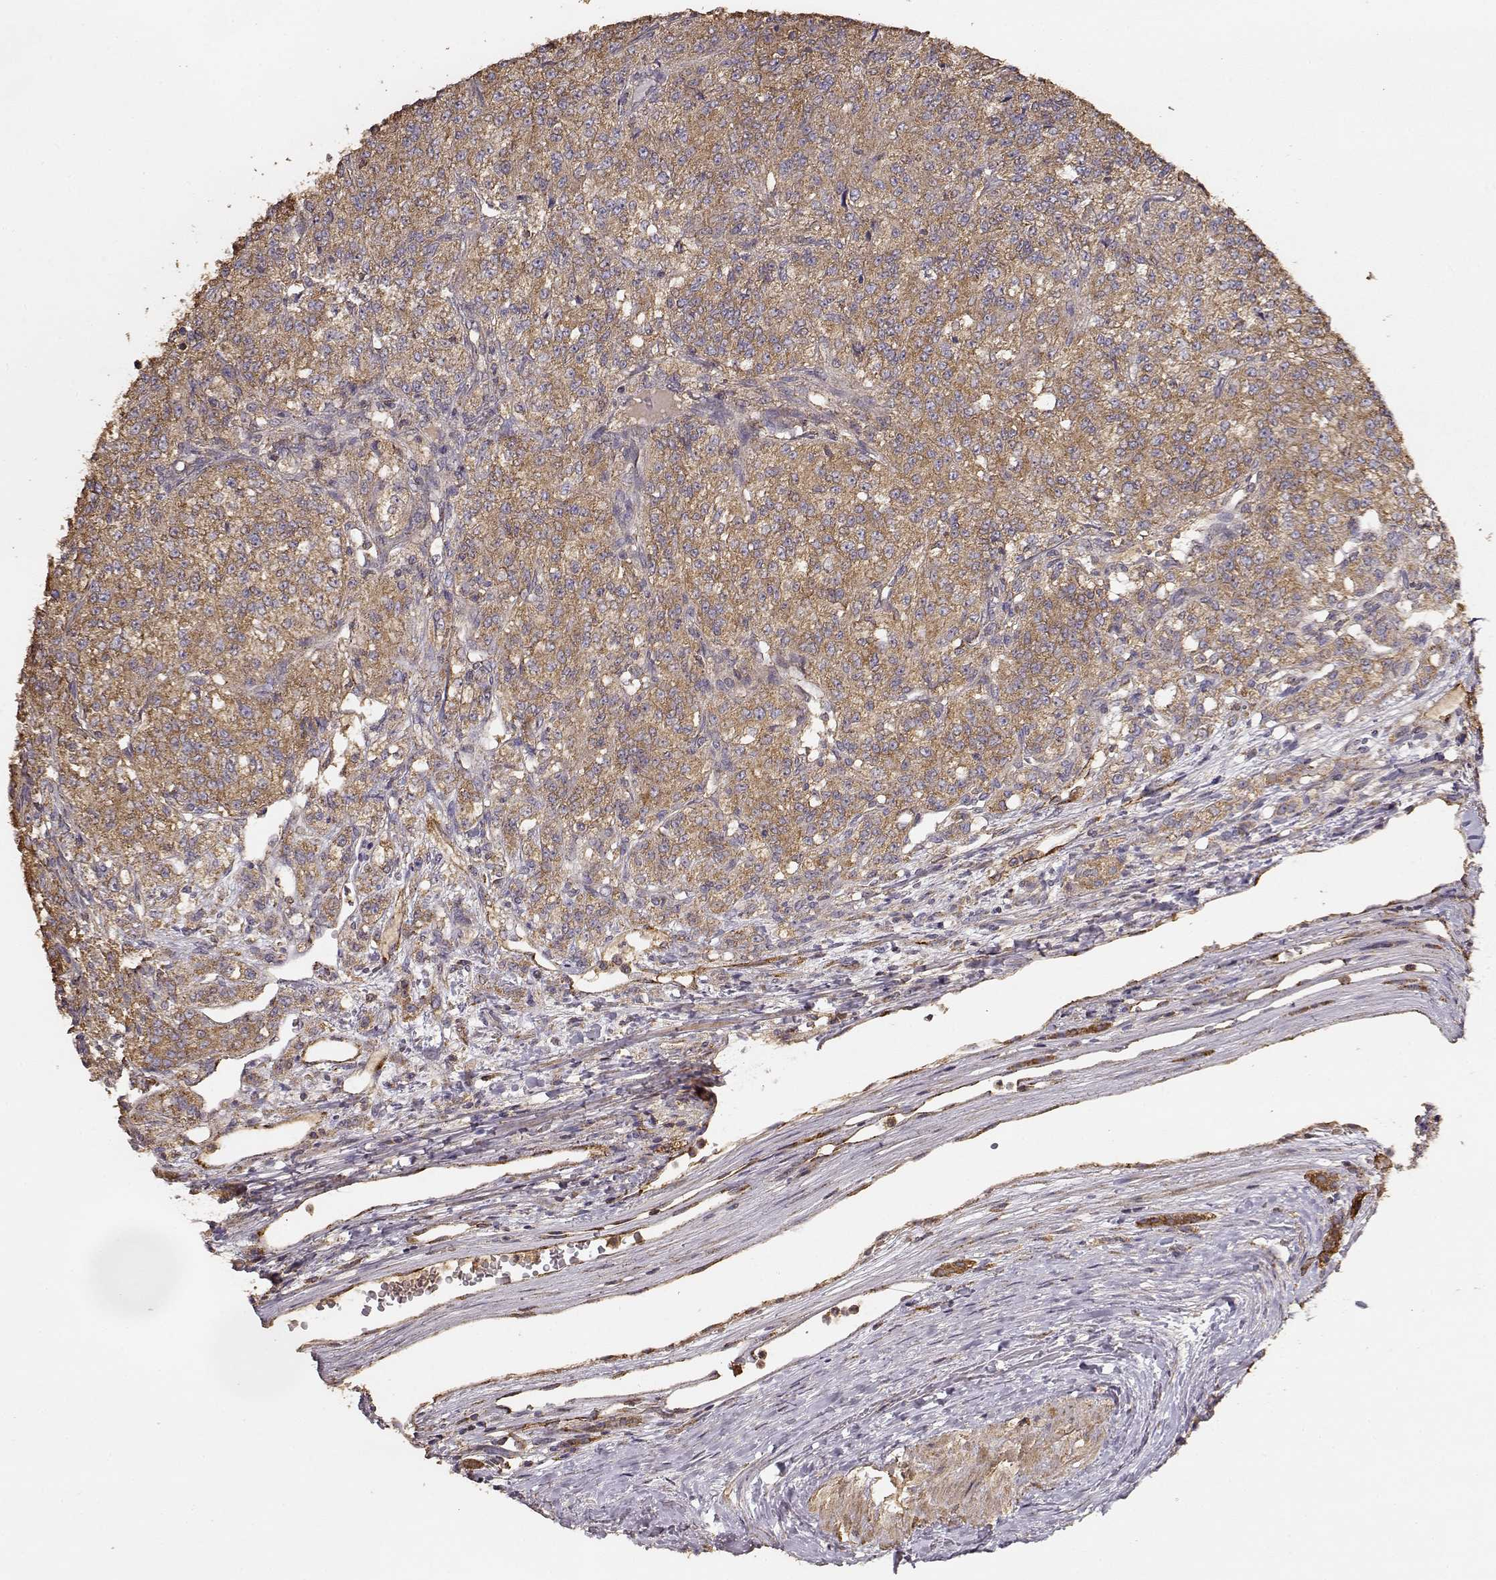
{"staining": {"intensity": "moderate", "quantity": ">75%", "location": "cytoplasmic/membranous"}, "tissue": "renal cancer", "cell_type": "Tumor cells", "image_type": "cancer", "snomed": [{"axis": "morphology", "description": "Adenocarcinoma, NOS"}, {"axis": "topography", "description": "Kidney"}], "caption": "This photomicrograph demonstrates immunohistochemistry staining of renal adenocarcinoma, with medium moderate cytoplasmic/membranous positivity in about >75% of tumor cells.", "gene": "TARS3", "patient": {"sex": "female", "age": 63}}